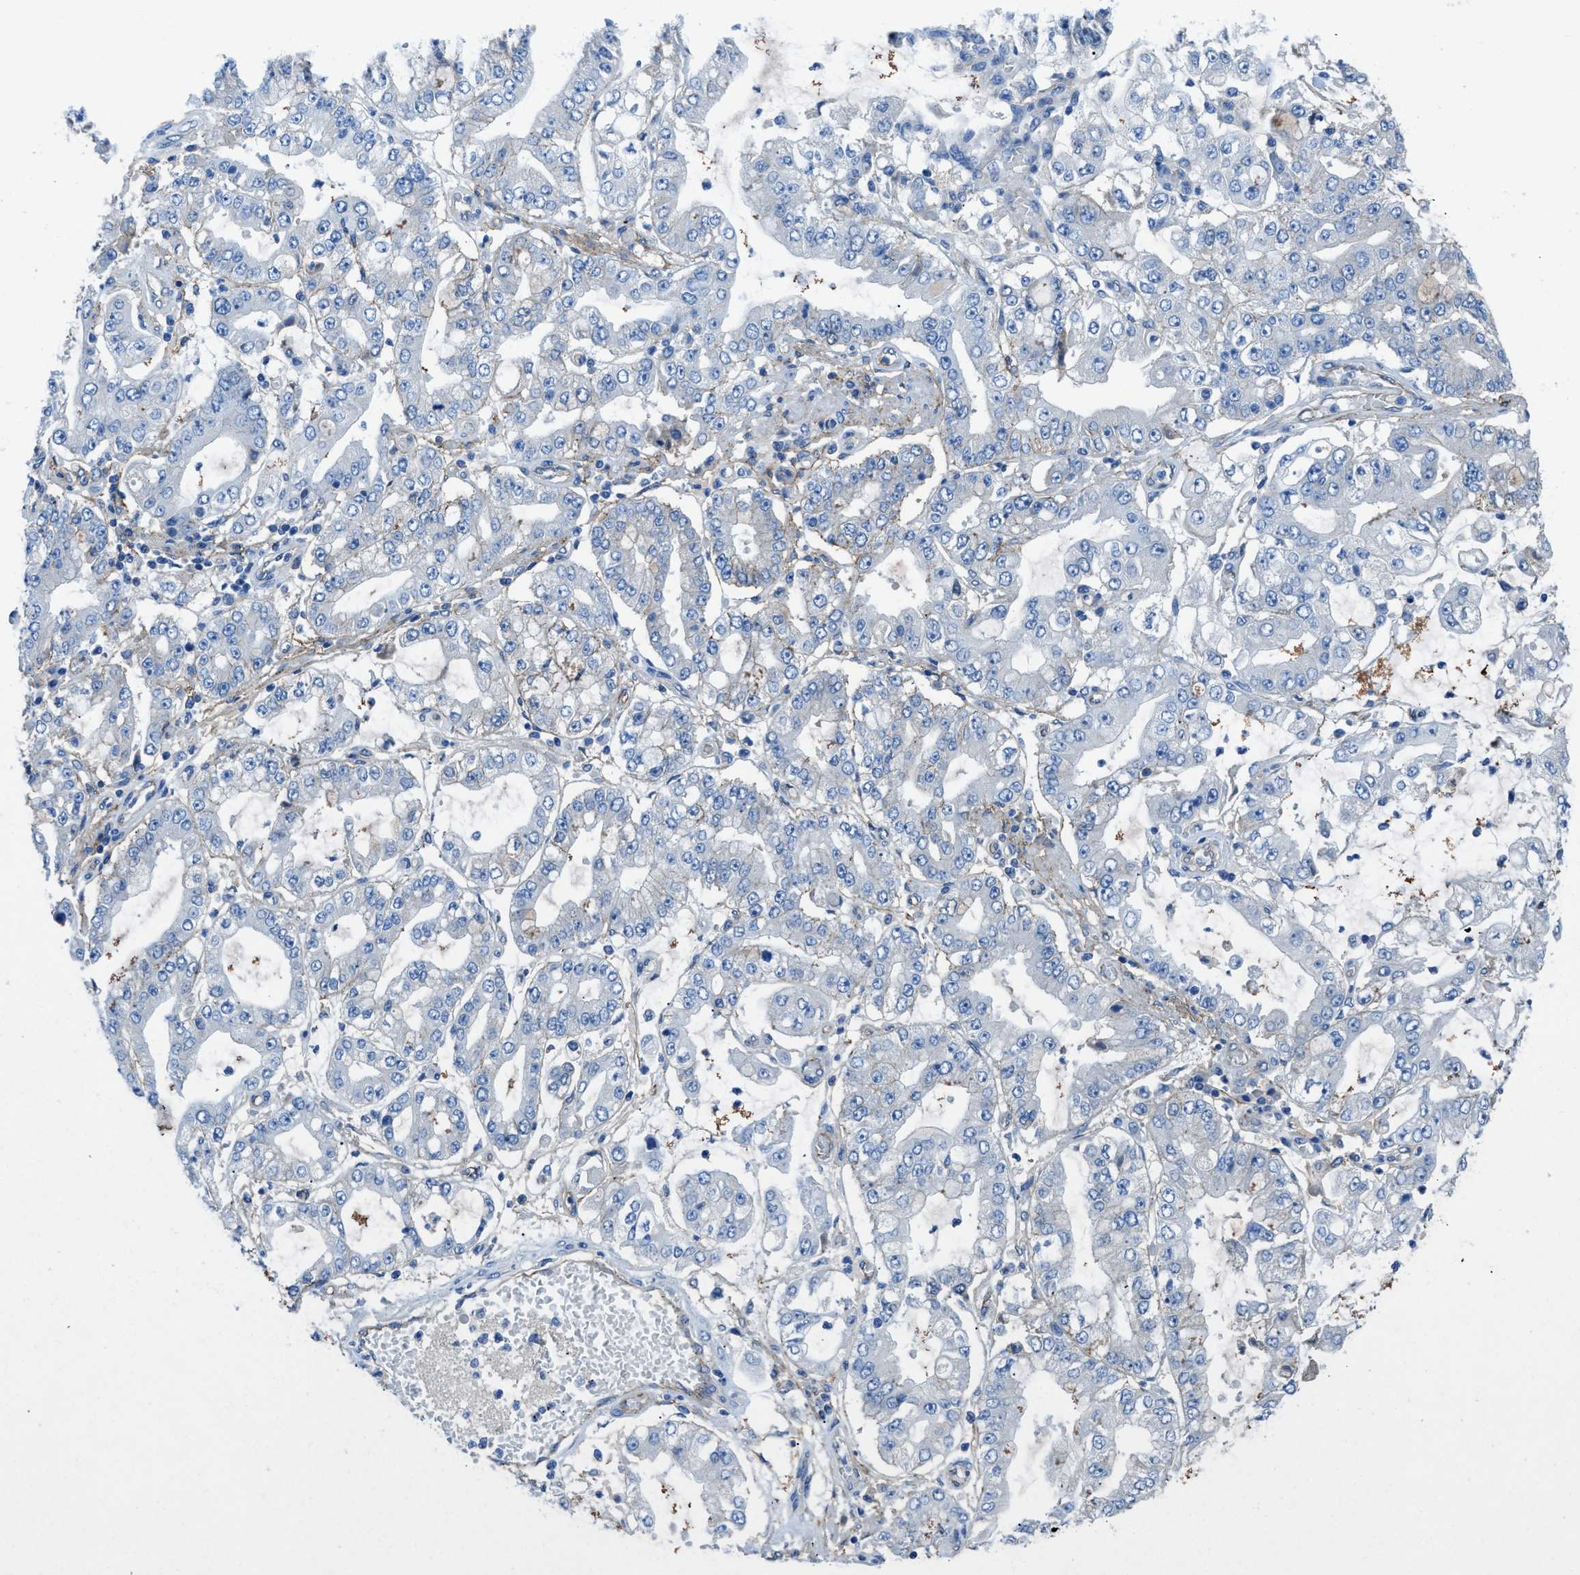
{"staining": {"intensity": "negative", "quantity": "none", "location": "none"}, "tissue": "stomach cancer", "cell_type": "Tumor cells", "image_type": "cancer", "snomed": [{"axis": "morphology", "description": "Adenocarcinoma, NOS"}, {"axis": "topography", "description": "Stomach"}], "caption": "Tumor cells show no significant protein staining in stomach adenocarcinoma.", "gene": "PTGFRN", "patient": {"sex": "male", "age": 76}}